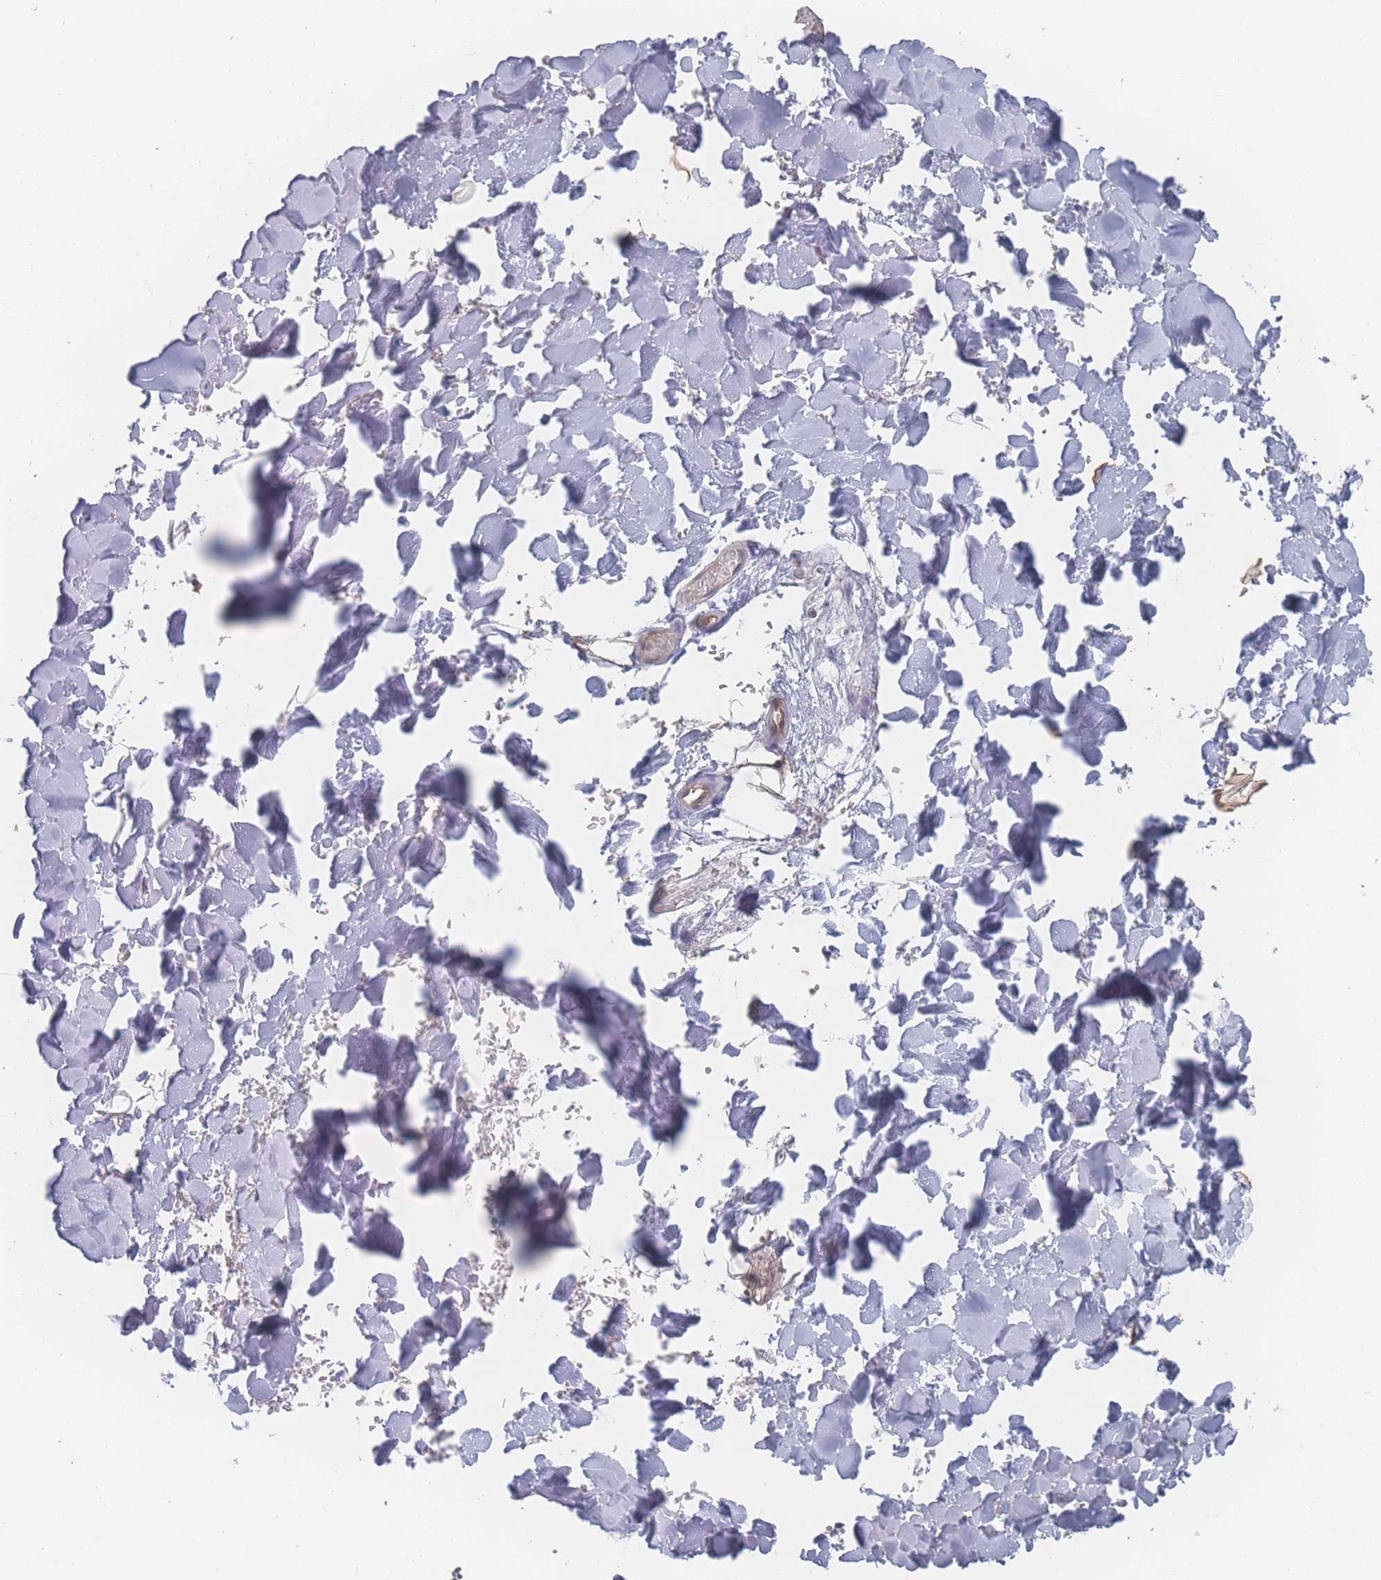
{"staining": {"intensity": "negative", "quantity": "none", "location": "none"}, "tissue": "adipose tissue", "cell_type": "Adipocytes", "image_type": "normal", "snomed": [{"axis": "morphology", "description": "Normal tissue, NOS"}, {"axis": "topography", "description": "Salivary gland"}, {"axis": "topography", "description": "Peripheral nerve tissue"}], "caption": "Adipocytes are negative for protein expression in normal human adipose tissue. (DAB immunohistochemistry visualized using brightfield microscopy, high magnification).", "gene": "NBEAL1", "patient": {"sex": "male", "age": 38}}